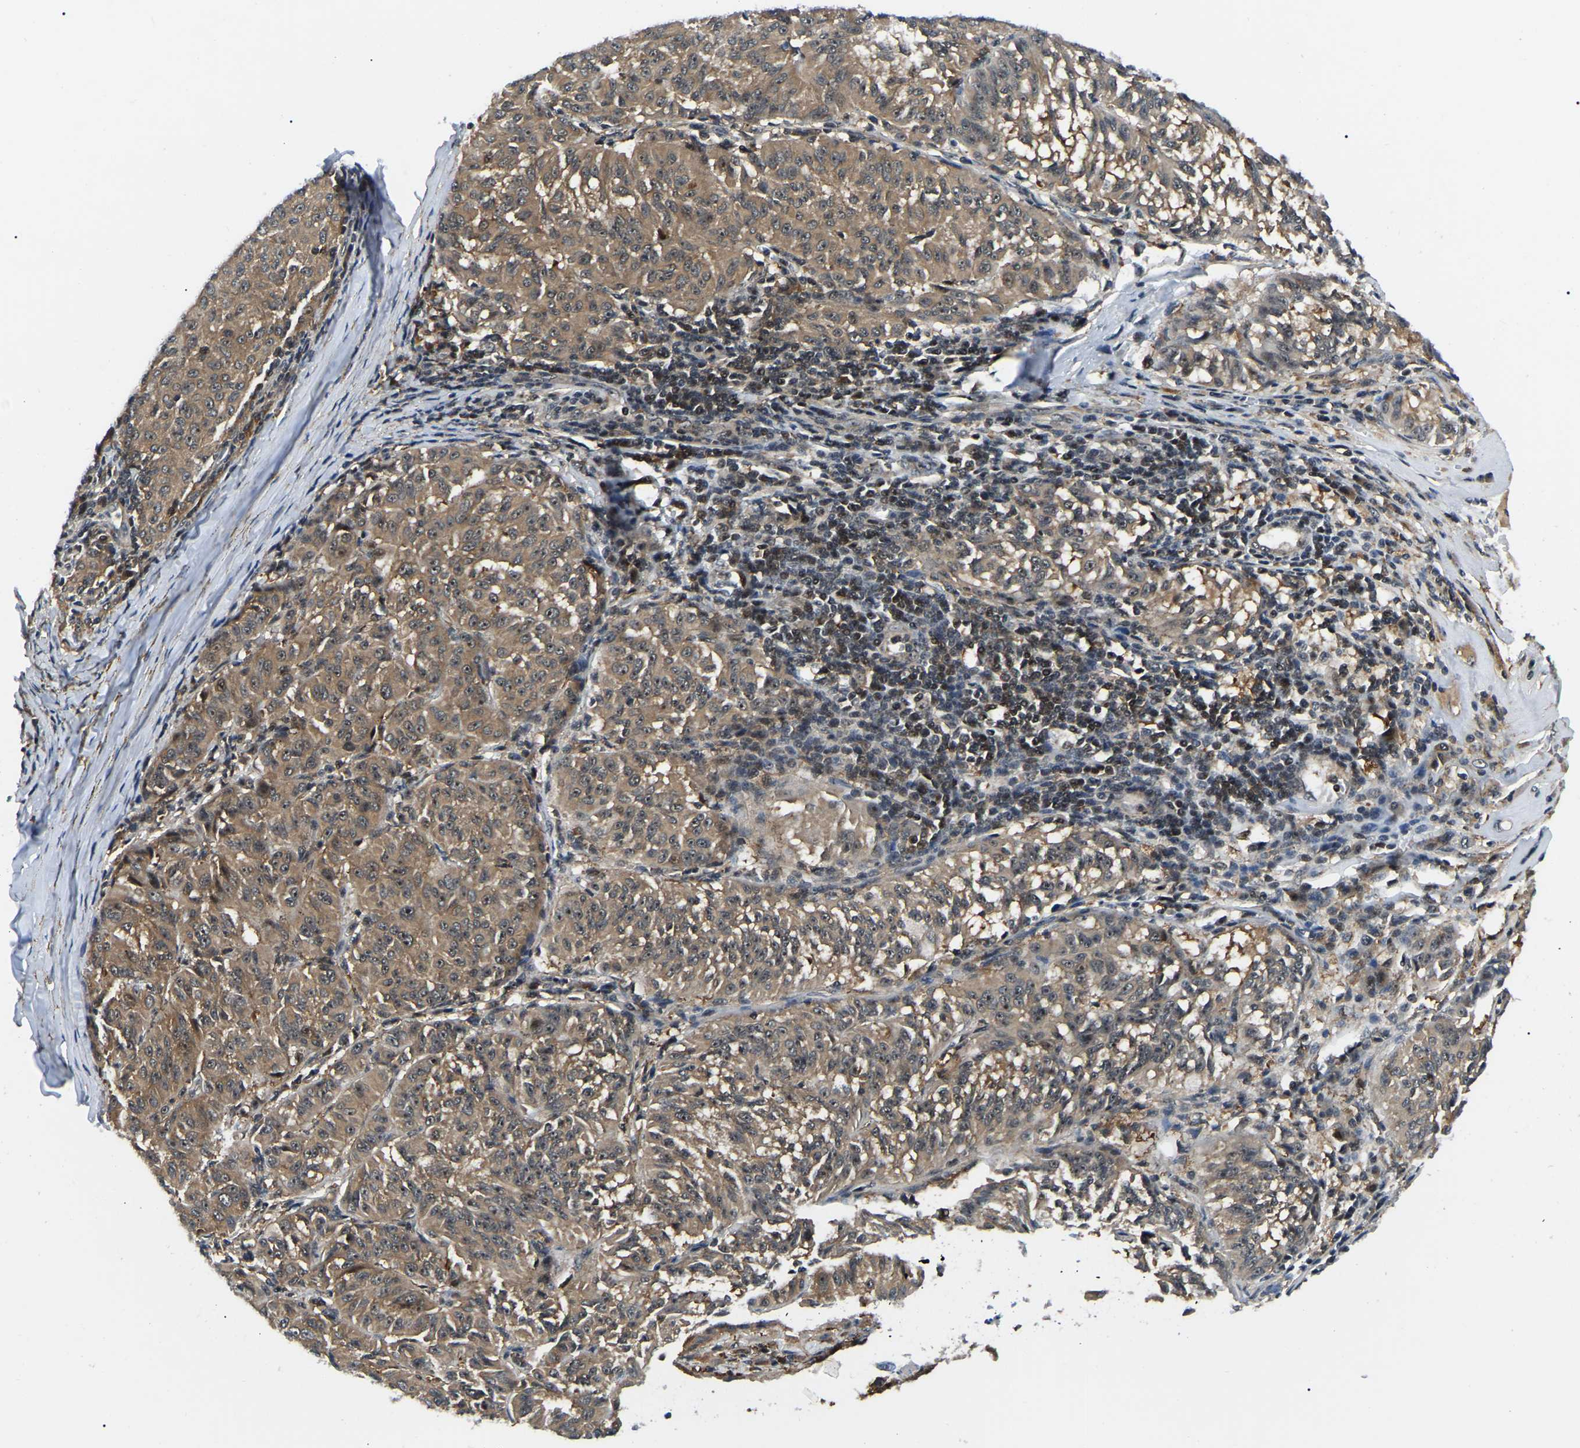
{"staining": {"intensity": "moderate", "quantity": ">75%", "location": "cytoplasmic/membranous,nuclear"}, "tissue": "melanoma", "cell_type": "Tumor cells", "image_type": "cancer", "snomed": [{"axis": "morphology", "description": "Malignant melanoma, NOS"}, {"axis": "topography", "description": "Skin"}], "caption": "An IHC image of tumor tissue is shown. Protein staining in brown shows moderate cytoplasmic/membranous and nuclear positivity in melanoma within tumor cells.", "gene": "RRP1B", "patient": {"sex": "female", "age": 72}}